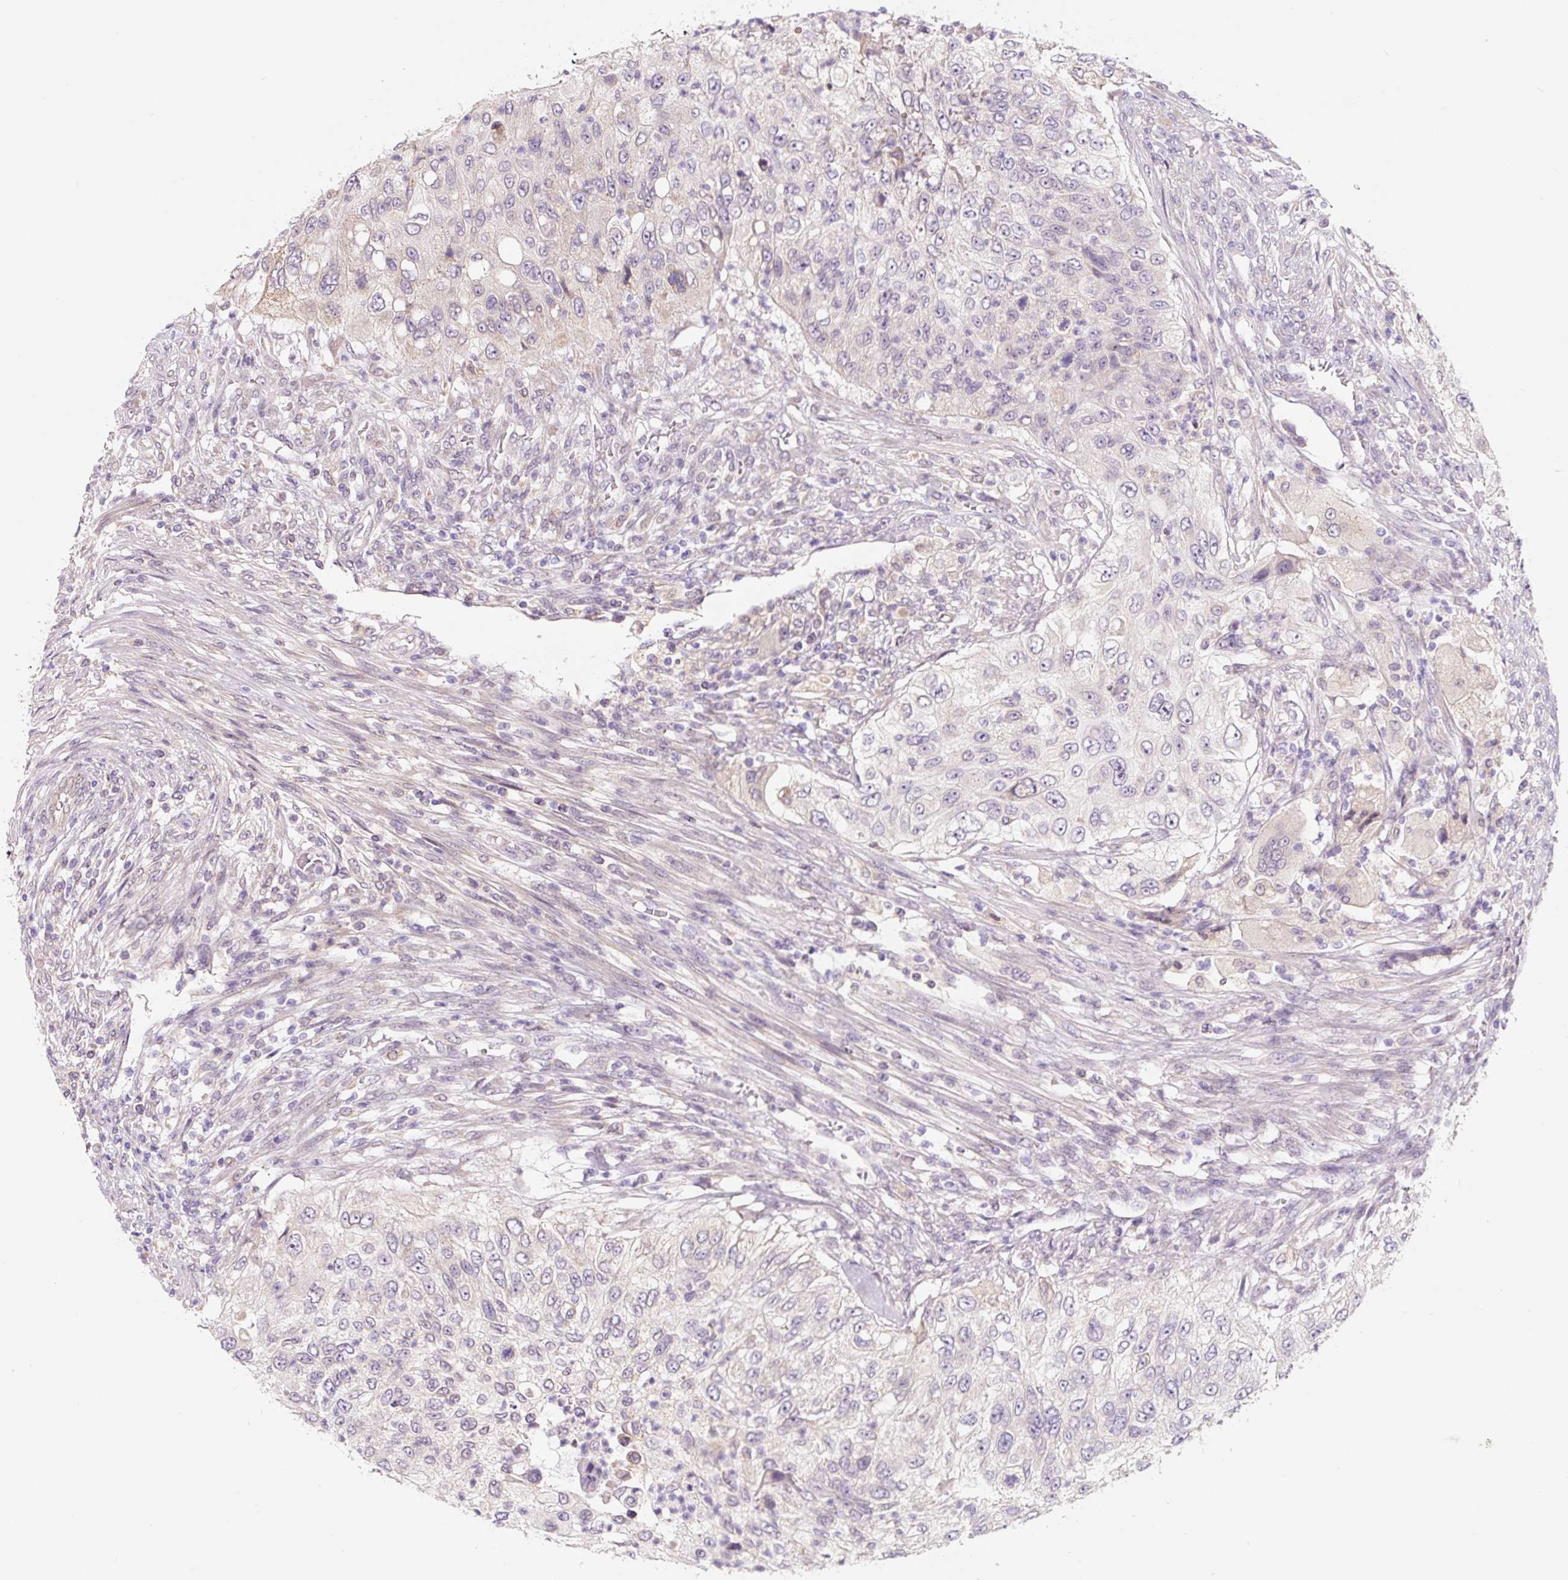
{"staining": {"intensity": "negative", "quantity": "none", "location": "none"}, "tissue": "urothelial cancer", "cell_type": "Tumor cells", "image_type": "cancer", "snomed": [{"axis": "morphology", "description": "Urothelial carcinoma, High grade"}, {"axis": "topography", "description": "Urinary bladder"}], "caption": "The micrograph displays no significant positivity in tumor cells of urothelial carcinoma (high-grade).", "gene": "ASRGL1", "patient": {"sex": "female", "age": 60}}